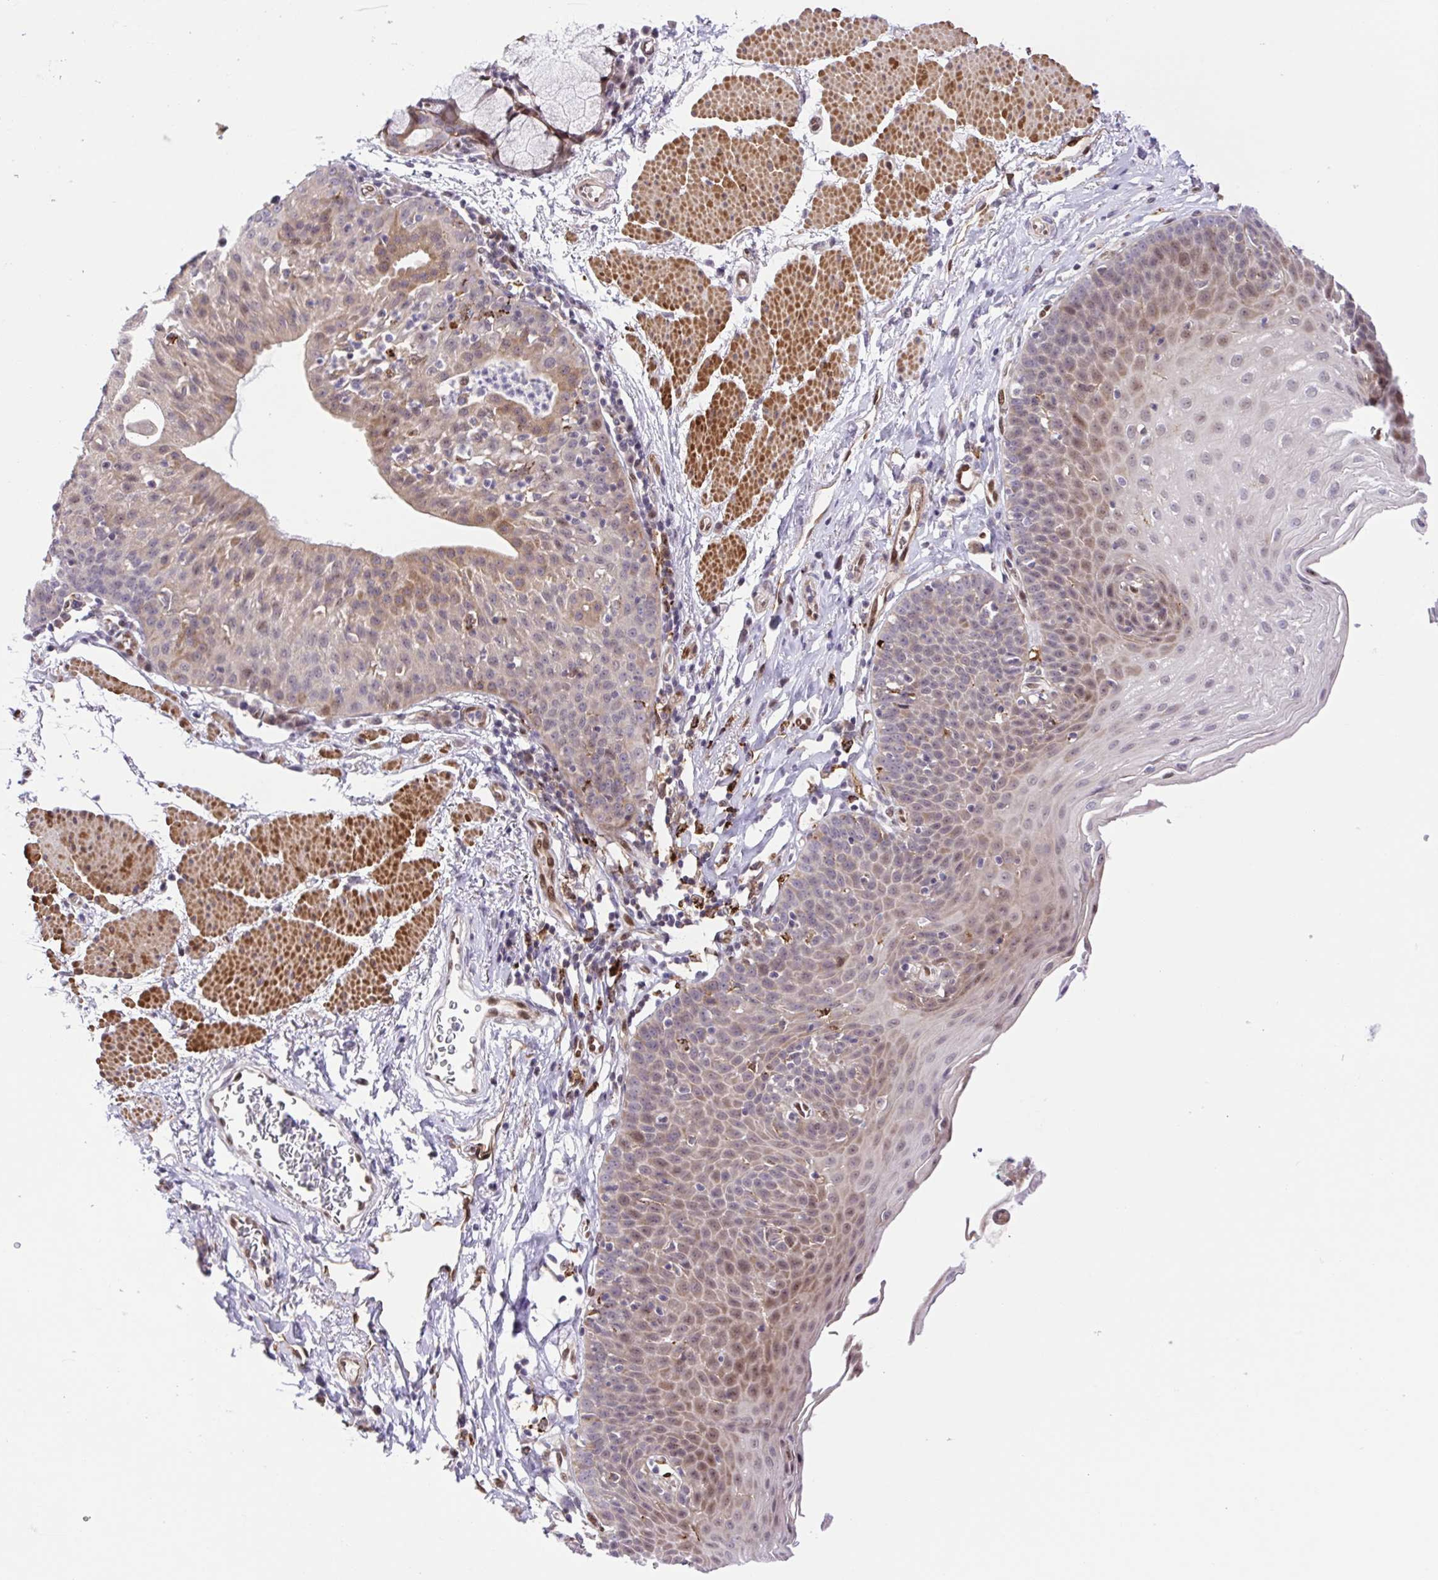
{"staining": {"intensity": "weak", "quantity": "<25%", "location": "nuclear"}, "tissue": "esophagus", "cell_type": "Squamous epithelial cells", "image_type": "normal", "snomed": [{"axis": "morphology", "description": "Normal tissue, NOS"}, {"axis": "topography", "description": "Esophagus"}], "caption": "Immunohistochemical staining of benign esophagus exhibits no significant positivity in squamous epithelial cells. The staining was performed using DAB to visualize the protein expression in brown, while the nuclei were stained in blue with hematoxylin (Magnification: 20x).", "gene": "ERG", "patient": {"sex": "female", "age": 81}}